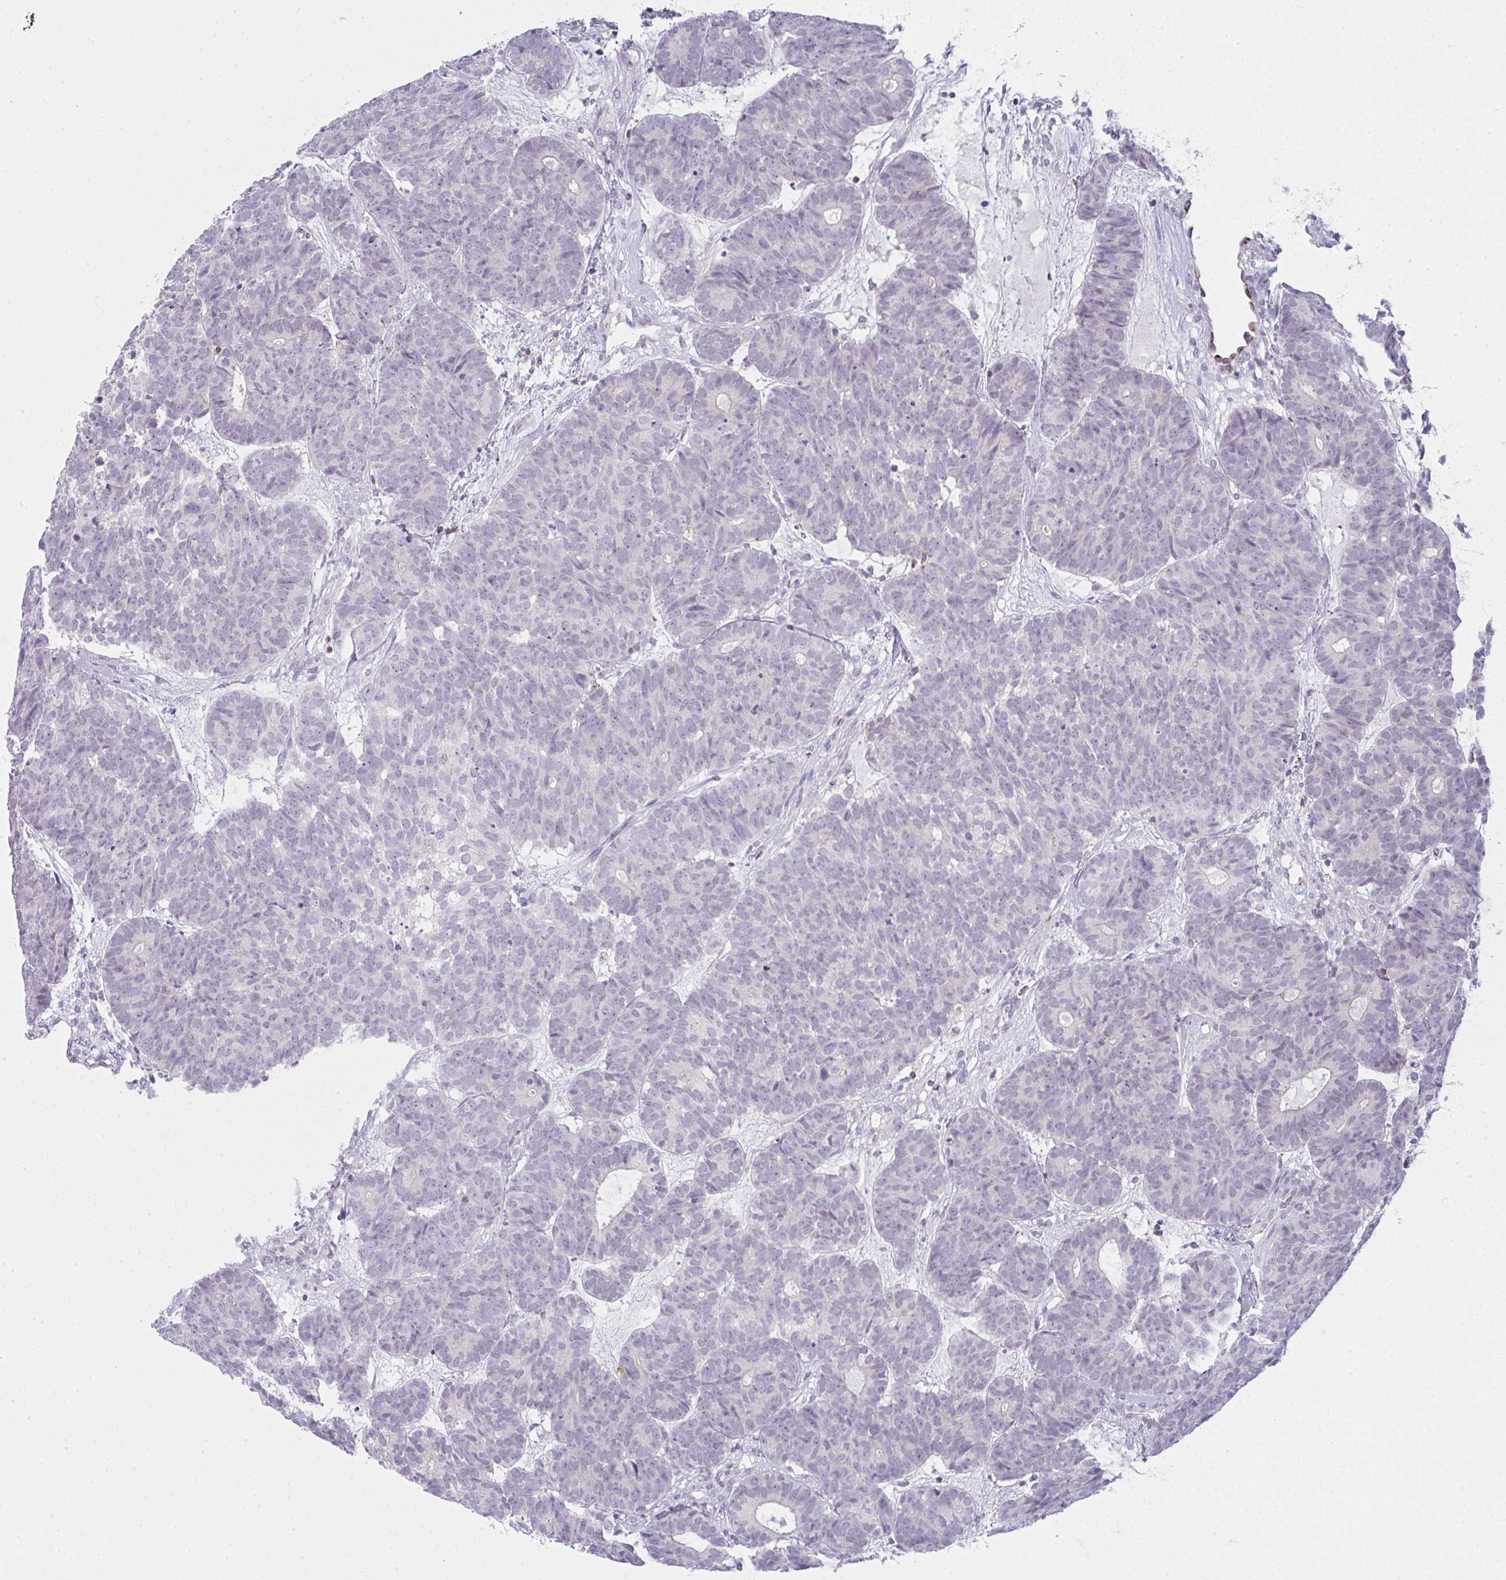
{"staining": {"intensity": "negative", "quantity": "none", "location": "none"}, "tissue": "head and neck cancer", "cell_type": "Tumor cells", "image_type": "cancer", "snomed": [{"axis": "morphology", "description": "Adenocarcinoma, NOS"}, {"axis": "topography", "description": "Head-Neck"}], "caption": "Tumor cells are negative for protein expression in human head and neck cancer.", "gene": "CD80", "patient": {"sex": "female", "age": 81}}